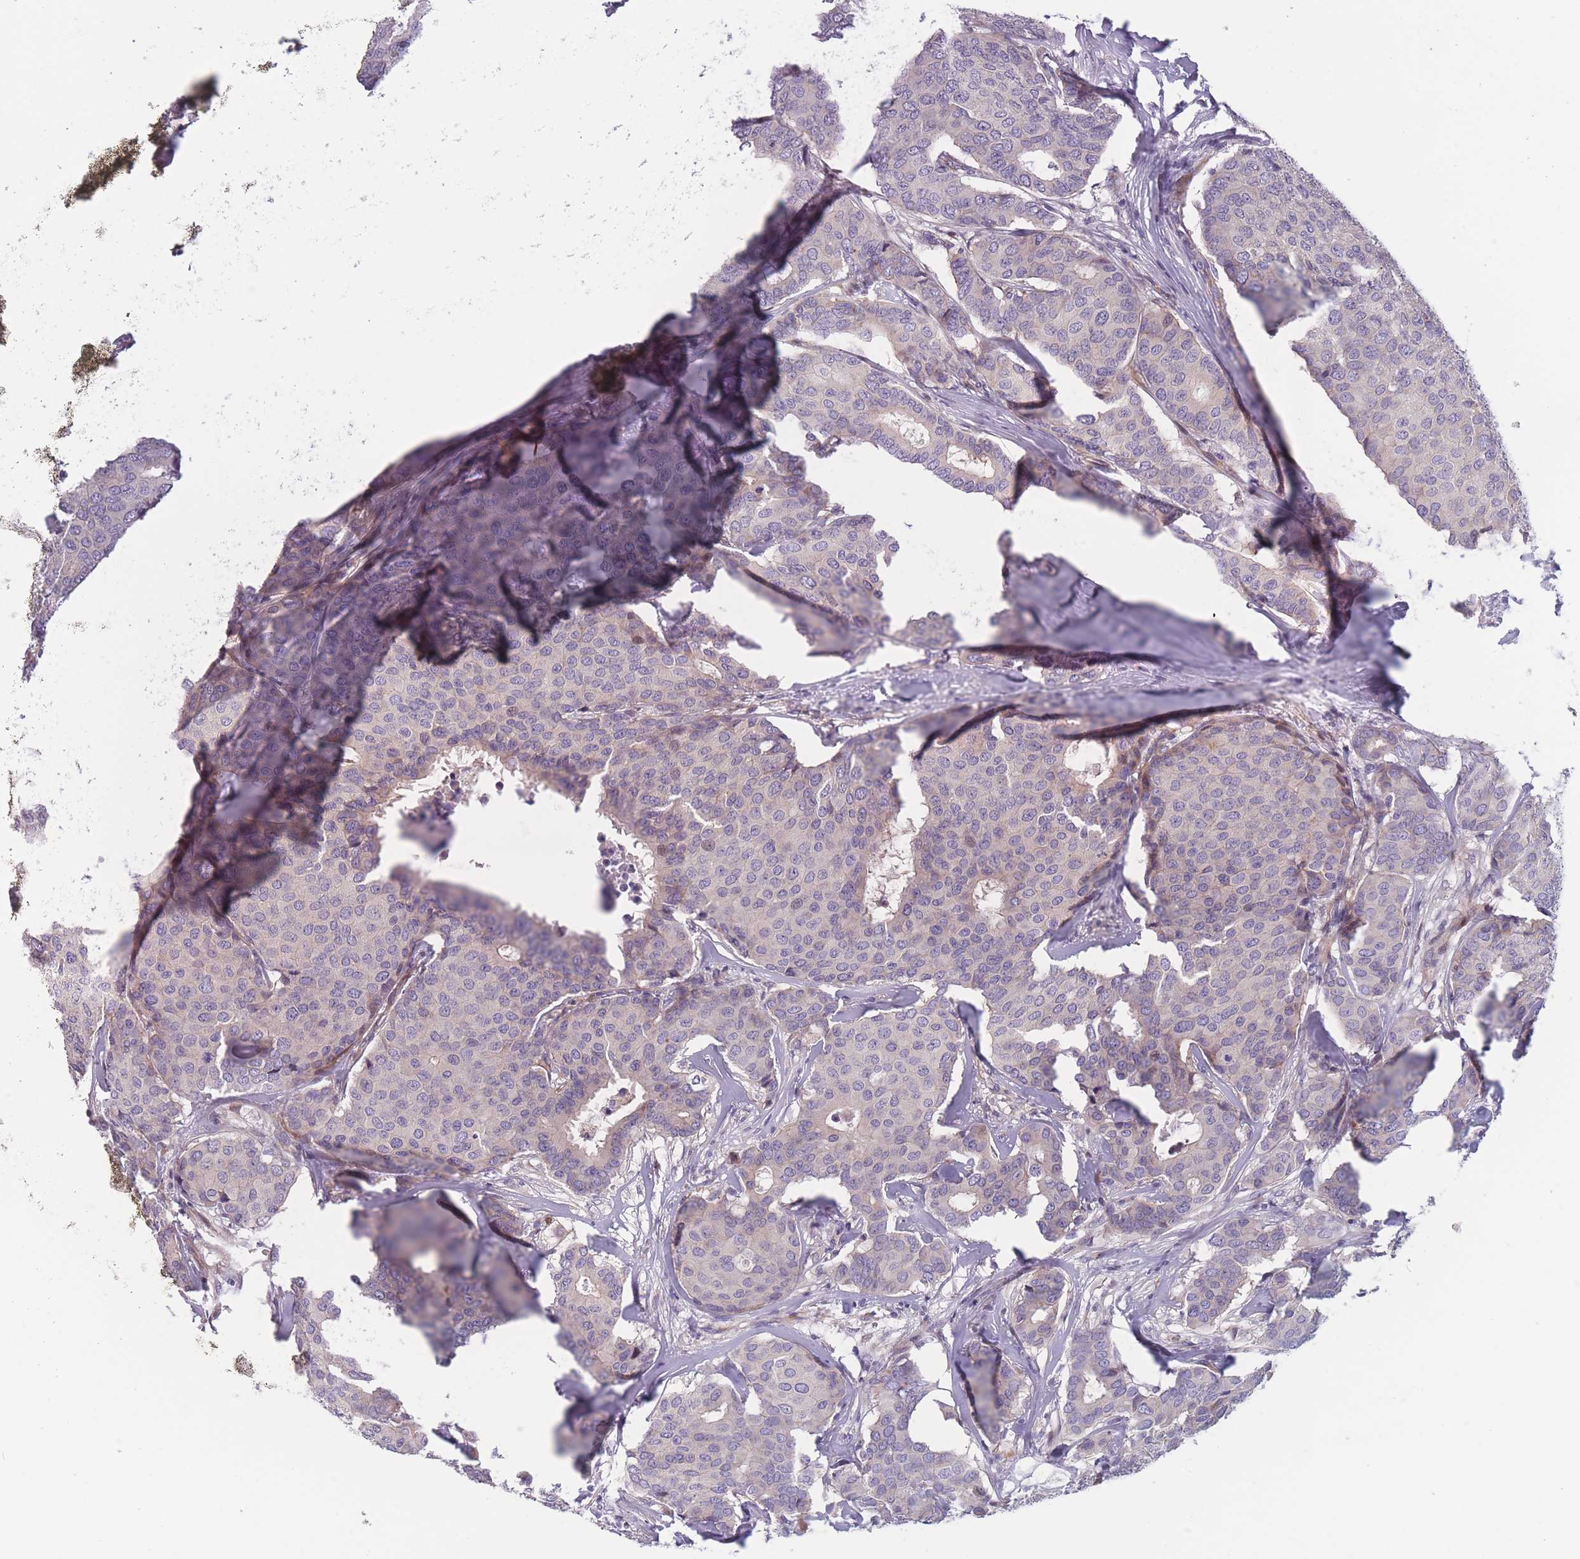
{"staining": {"intensity": "negative", "quantity": "none", "location": "none"}, "tissue": "breast cancer", "cell_type": "Tumor cells", "image_type": "cancer", "snomed": [{"axis": "morphology", "description": "Duct carcinoma"}, {"axis": "topography", "description": "Breast"}], "caption": "Immunohistochemical staining of human breast invasive ductal carcinoma reveals no significant positivity in tumor cells. Nuclei are stained in blue.", "gene": "FAM83F", "patient": {"sex": "female", "age": 75}}